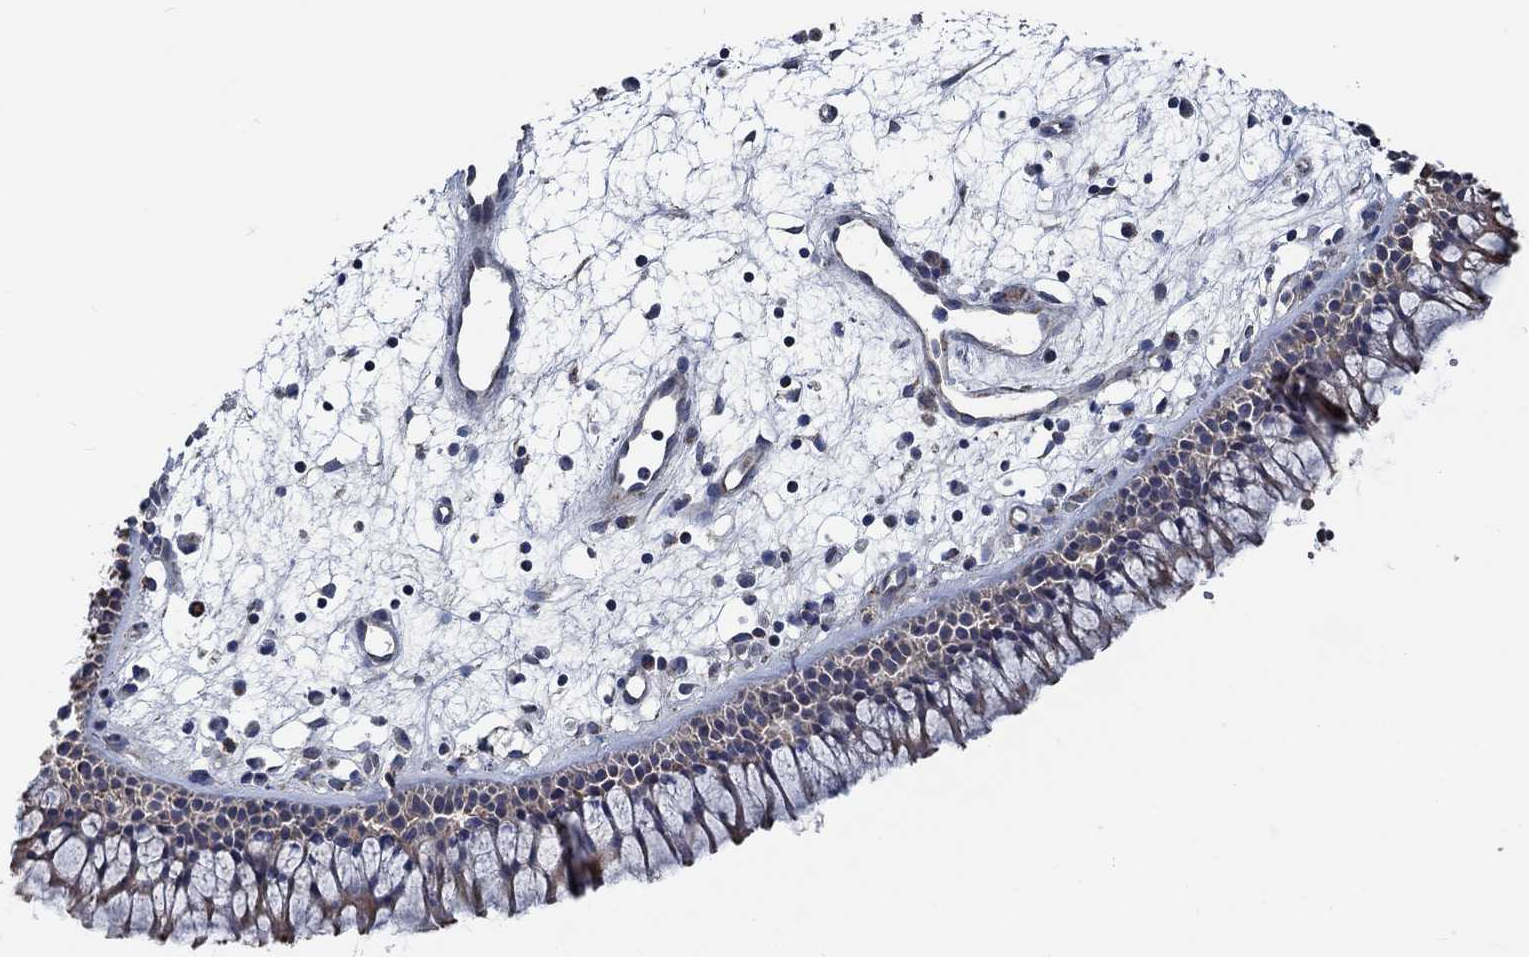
{"staining": {"intensity": "weak", "quantity": ">75%", "location": "cytoplasmic/membranous"}, "tissue": "nasopharynx", "cell_type": "Respiratory epithelial cells", "image_type": "normal", "snomed": [{"axis": "morphology", "description": "Normal tissue, NOS"}, {"axis": "morphology", "description": "Polyp, NOS"}, {"axis": "topography", "description": "Nasopharynx"}], "caption": "Immunohistochemistry (IHC) micrograph of benign nasopharynx: human nasopharynx stained using IHC exhibits low levels of weak protein expression localized specifically in the cytoplasmic/membranous of respiratory epithelial cells, appearing as a cytoplasmic/membranous brown color.", "gene": "STXBP6", "patient": {"sex": "female", "age": 56}}